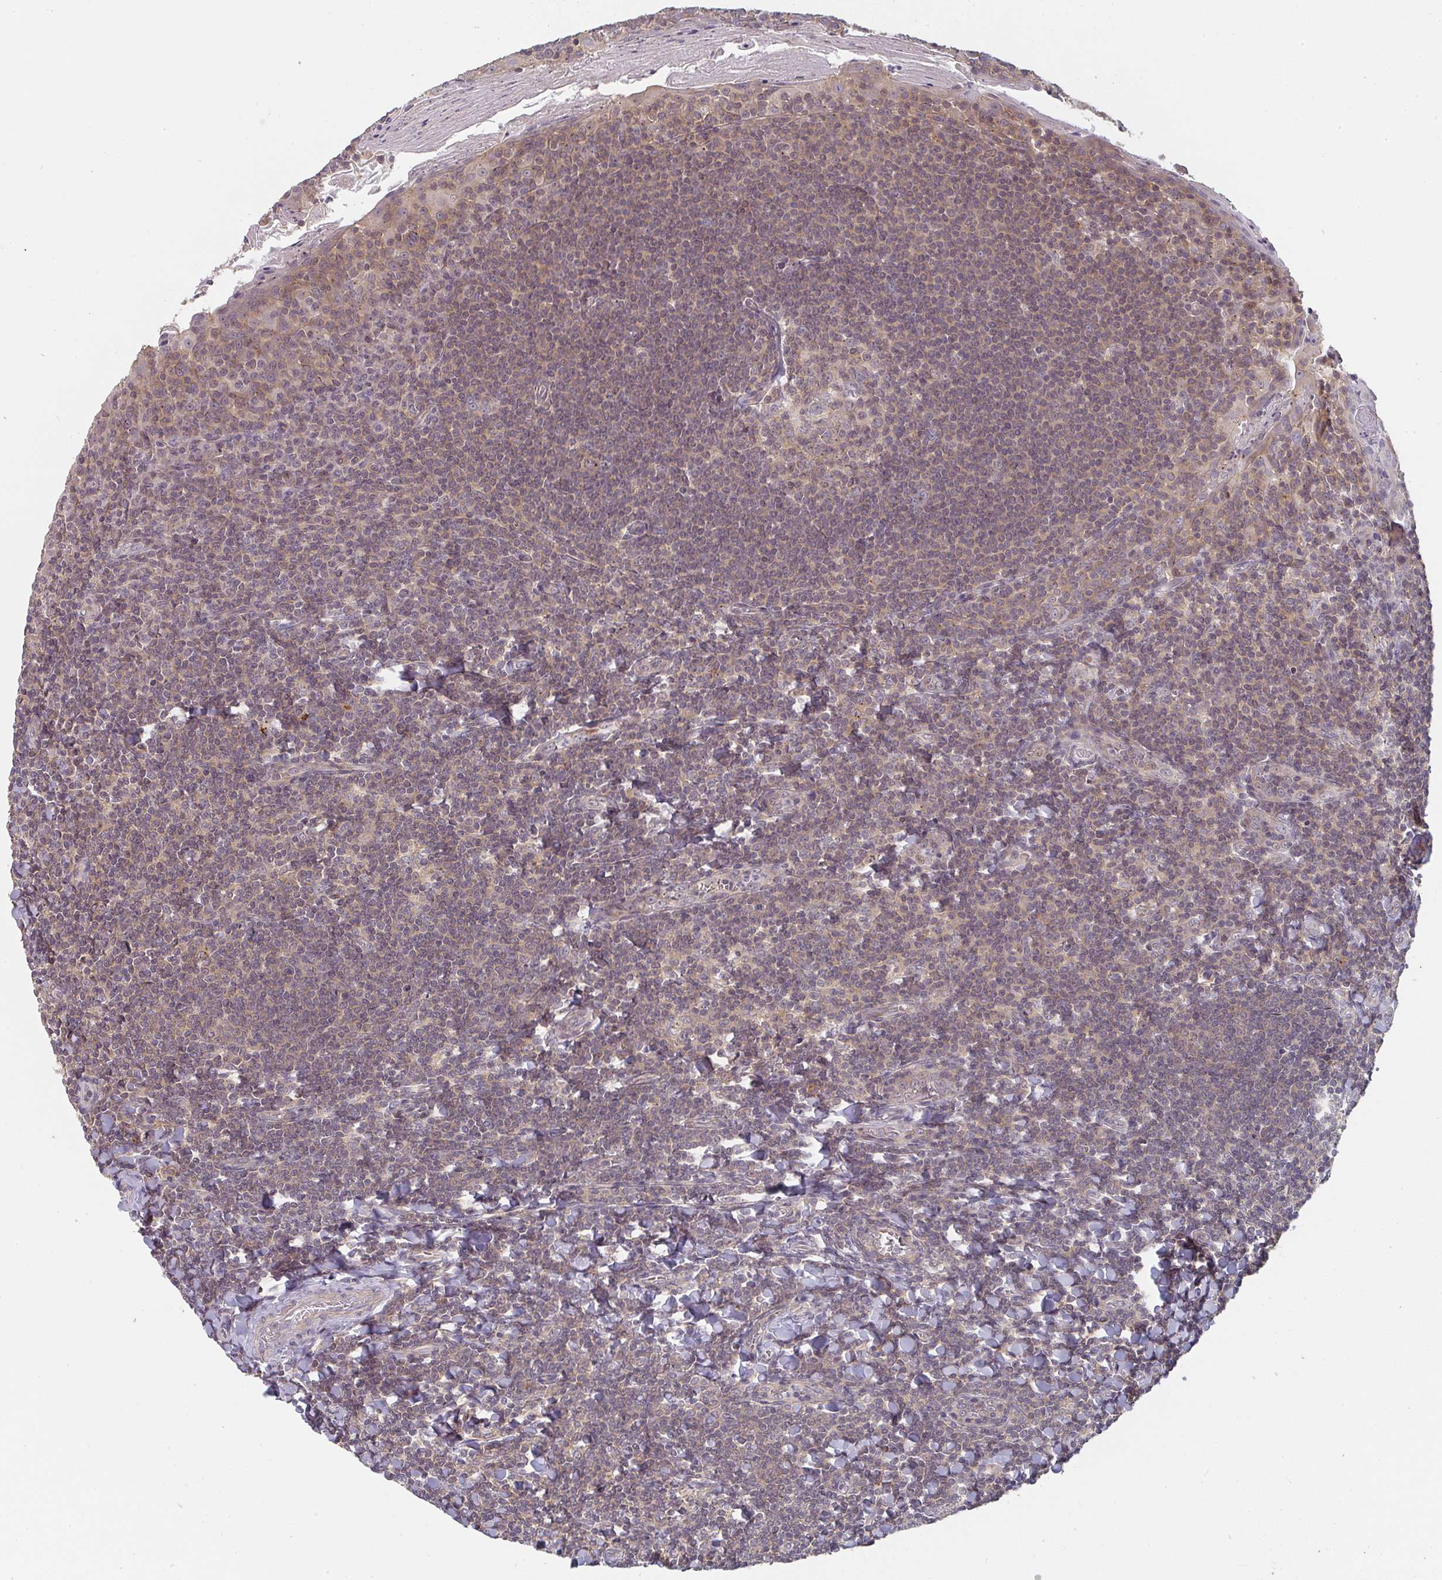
{"staining": {"intensity": "weak", "quantity": ">75%", "location": "cytoplasmic/membranous"}, "tissue": "tonsil", "cell_type": "Germinal center cells", "image_type": "normal", "snomed": [{"axis": "morphology", "description": "Normal tissue, NOS"}, {"axis": "topography", "description": "Tonsil"}], "caption": "The image exhibits staining of normal tonsil, revealing weak cytoplasmic/membranous protein expression (brown color) within germinal center cells. Immunohistochemistry (ihc) stains the protein in brown and the nuclei are stained blue.", "gene": "RANGRF", "patient": {"sex": "male", "age": 27}}